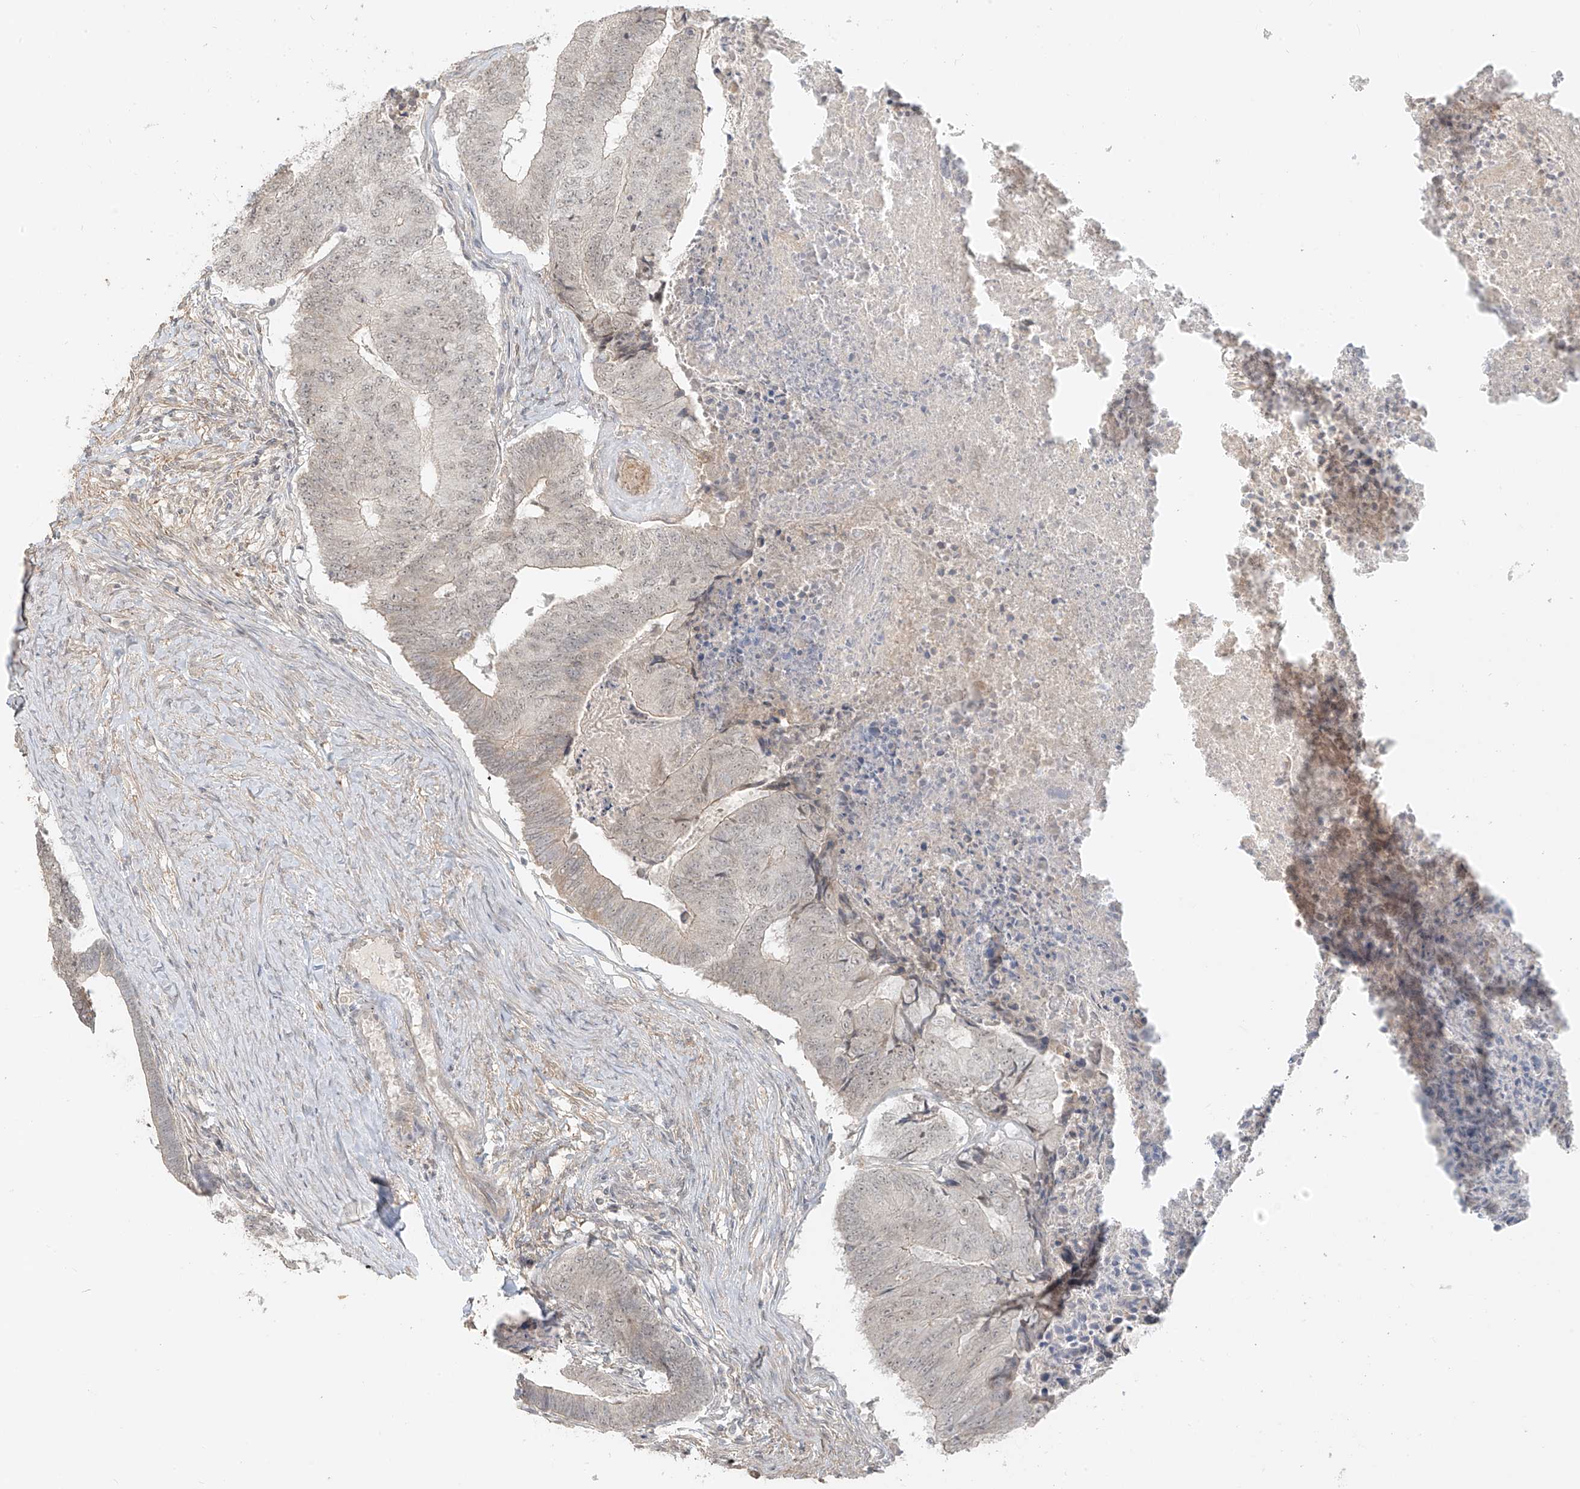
{"staining": {"intensity": "weak", "quantity": "25%-75%", "location": "nuclear"}, "tissue": "colorectal cancer", "cell_type": "Tumor cells", "image_type": "cancer", "snomed": [{"axis": "morphology", "description": "Adenocarcinoma, NOS"}, {"axis": "topography", "description": "Colon"}], "caption": "Colorectal cancer (adenocarcinoma) was stained to show a protein in brown. There is low levels of weak nuclear expression in approximately 25%-75% of tumor cells. Nuclei are stained in blue.", "gene": "ABCD1", "patient": {"sex": "female", "age": 67}}